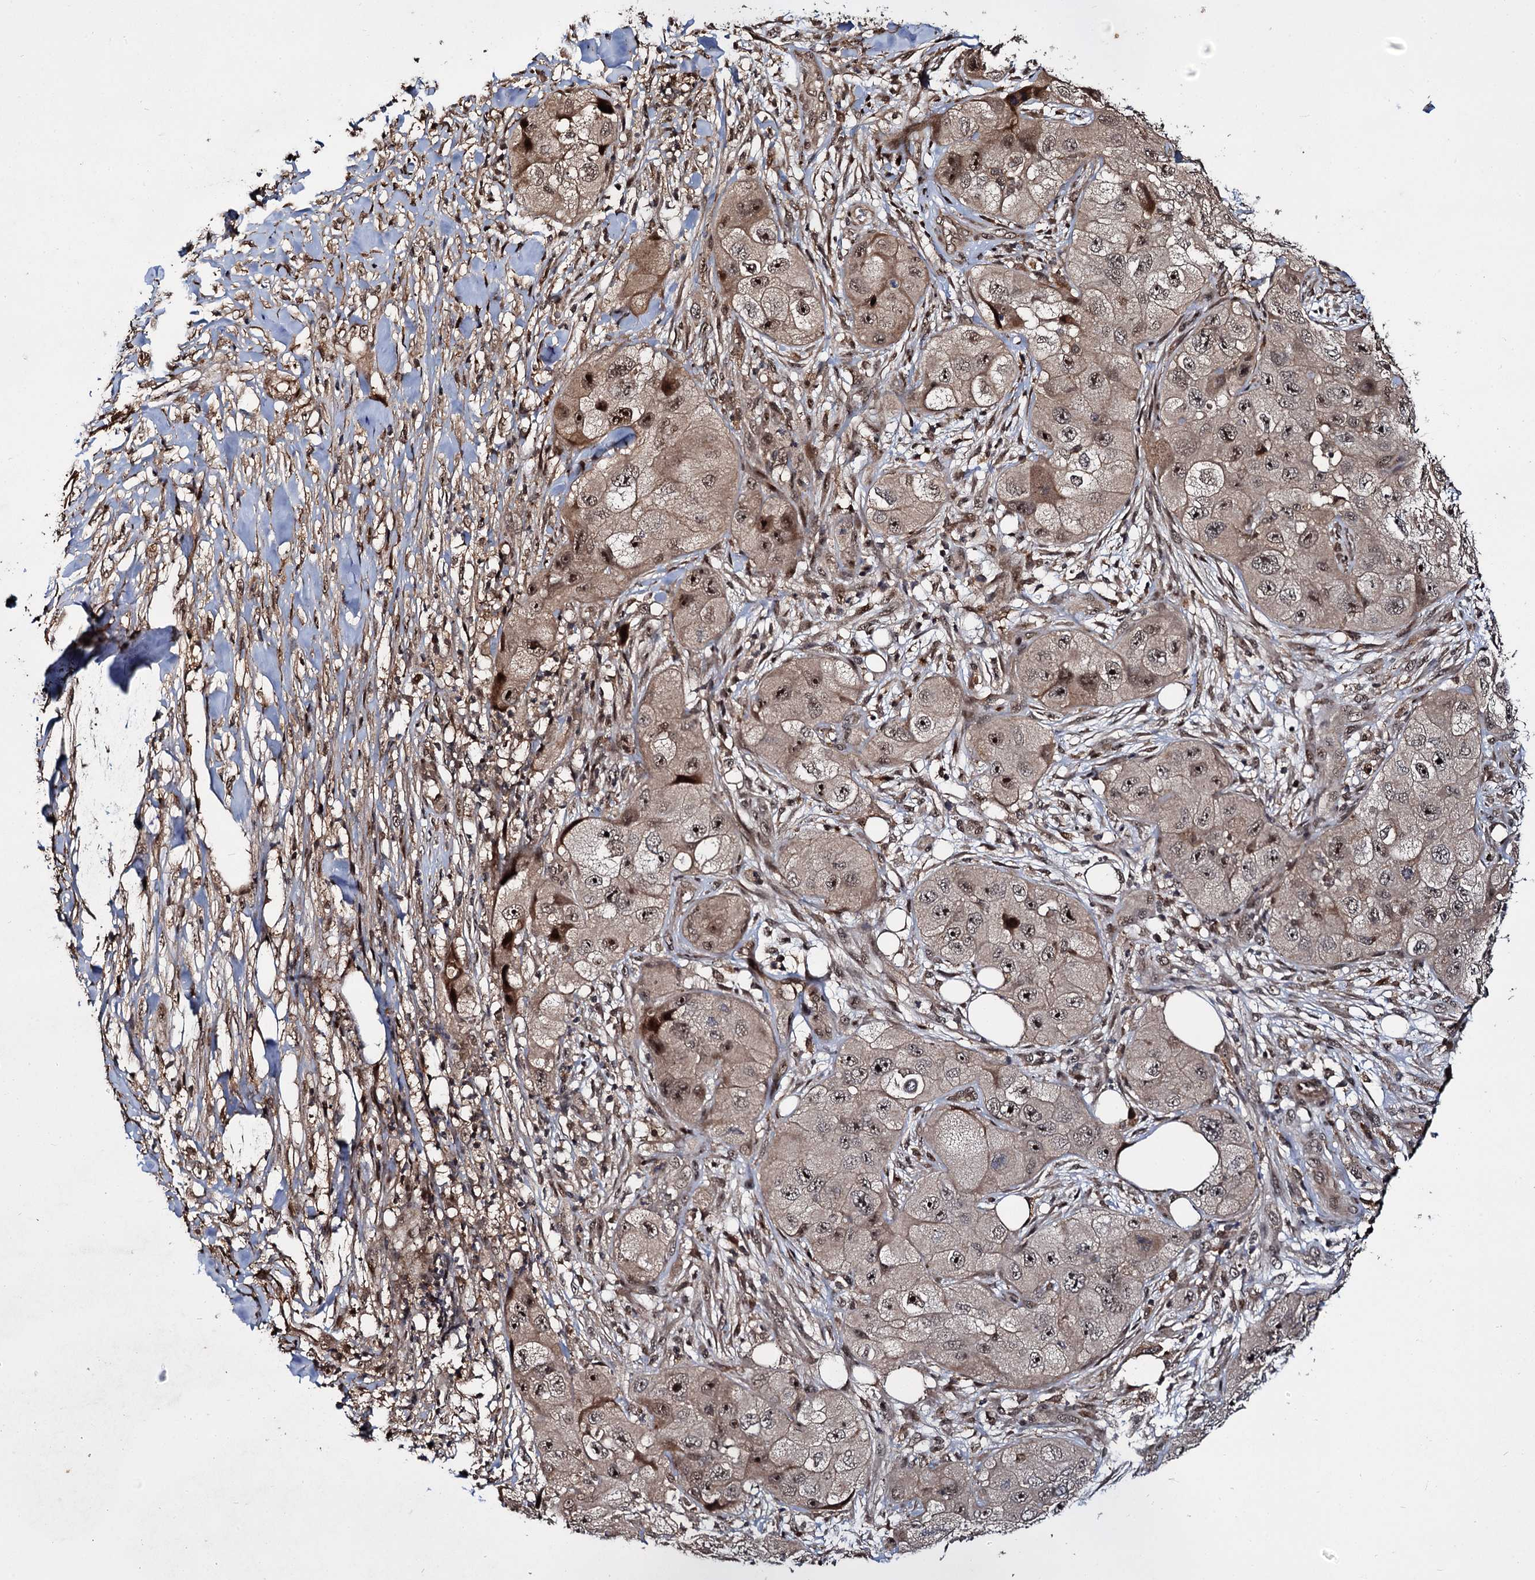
{"staining": {"intensity": "moderate", "quantity": "25%-75%", "location": "nuclear"}, "tissue": "skin cancer", "cell_type": "Tumor cells", "image_type": "cancer", "snomed": [{"axis": "morphology", "description": "Squamous cell carcinoma, NOS"}, {"axis": "topography", "description": "Skin"}, {"axis": "topography", "description": "Subcutis"}], "caption": "Human squamous cell carcinoma (skin) stained for a protein (brown) shows moderate nuclear positive positivity in approximately 25%-75% of tumor cells.", "gene": "CEP192", "patient": {"sex": "male", "age": 73}}